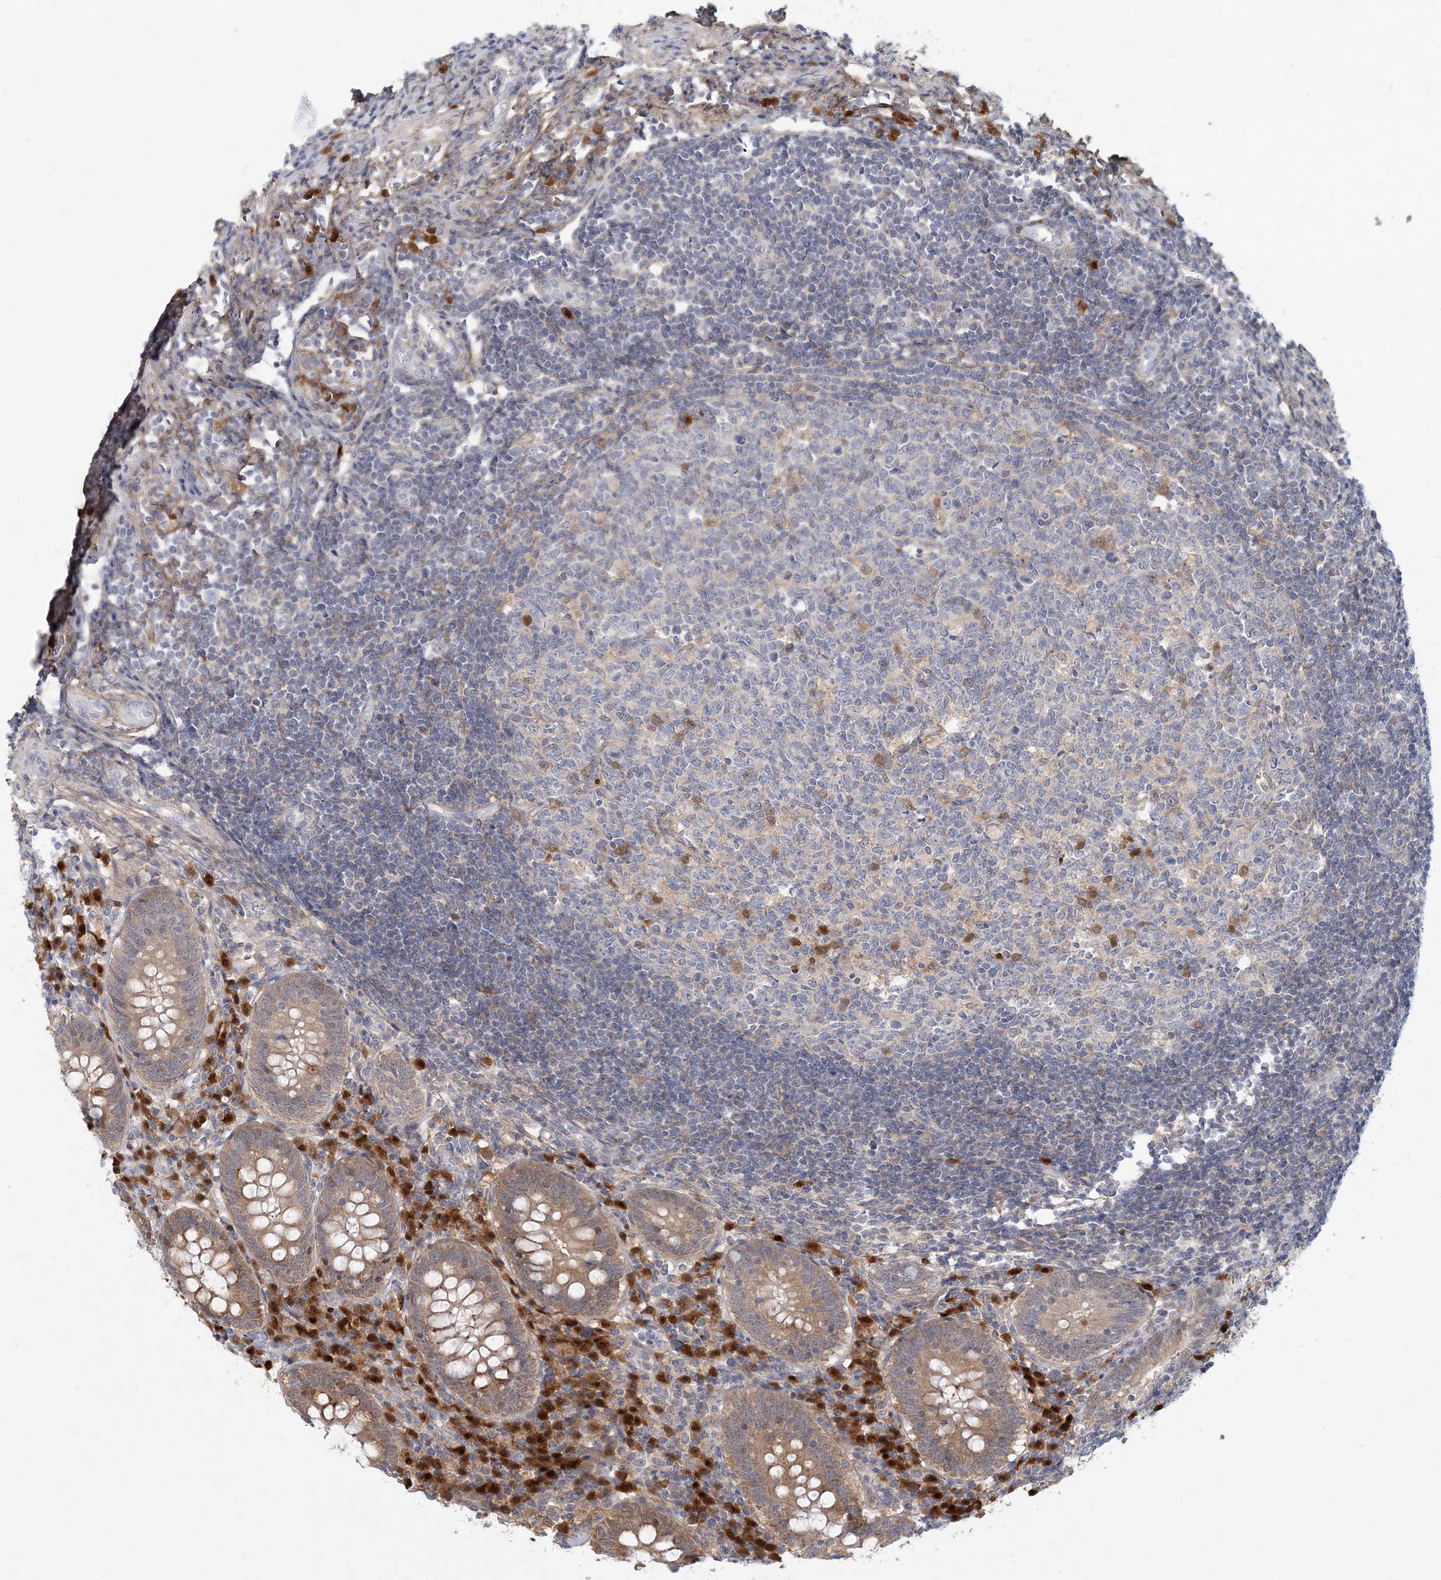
{"staining": {"intensity": "weak", "quantity": ">75%", "location": "cytoplasmic/membranous"}, "tissue": "appendix", "cell_type": "Glandular cells", "image_type": "normal", "snomed": [{"axis": "morphology", "description": "Normal tissue, NOS"}, {"axis": "topography", "description": "Appendix"}], "caption": "The immunohistochemical stain shows weak cytoplasmic/membranous staining in glandular cells of benign appendix. (DAB IHC with brightfield microscopy, high magnification).", "gene": "GMPPA", "patient": {"sex": "female", "age": 54}}